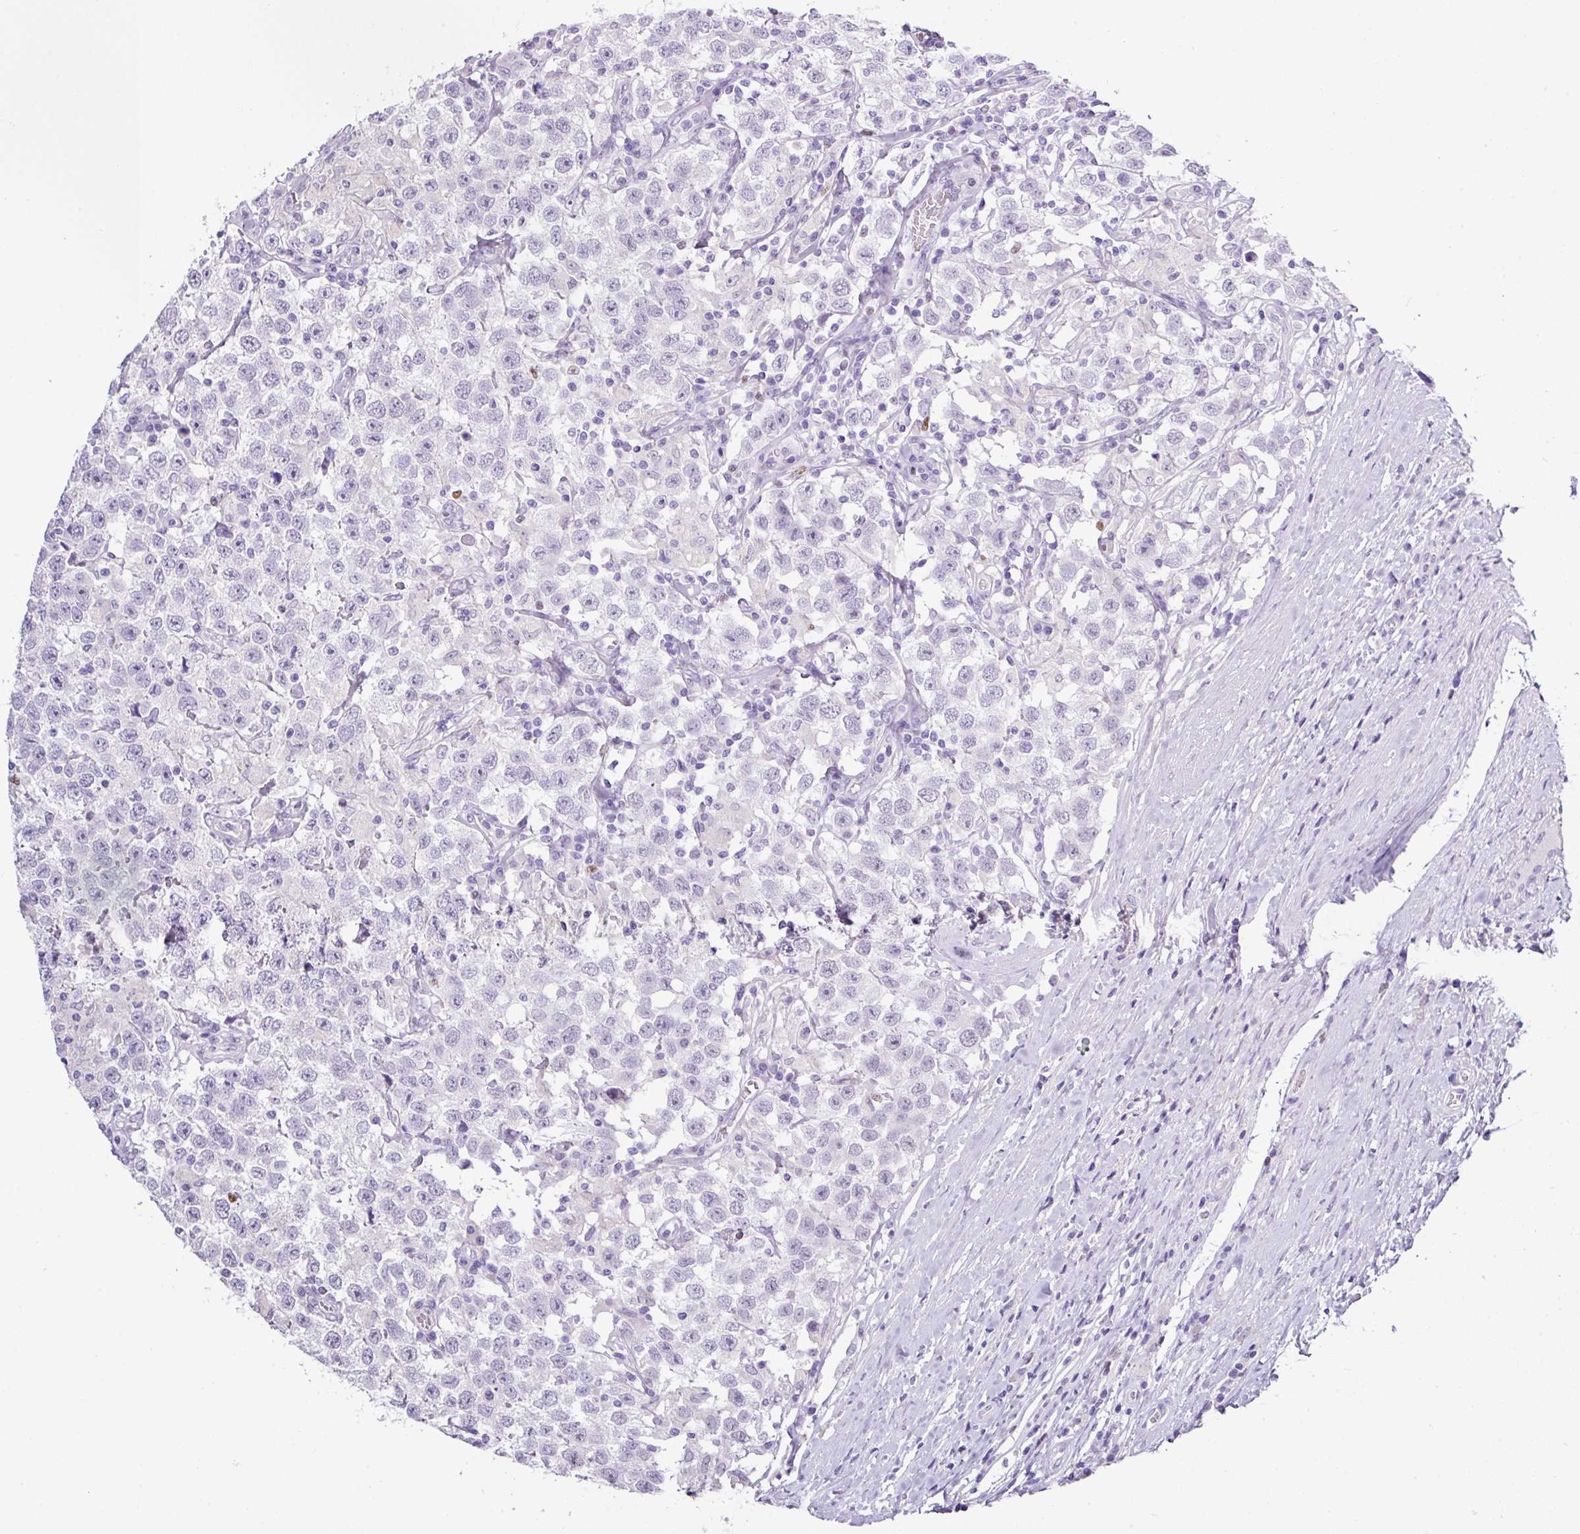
{"staining": {"intensity": "negative", "quantity": "none", "location": "none"}, "tissue": "testis cancer", "cell_type": "Tumor cells", "image_type": "cancer", "snomed": [{"axis": "morphology", "description": "Seminoma, NOS"}, {"axis": "topography", "description": "Testis"}], "caption": "Immunohistochemistry histopathology image of neoplastic tissue: testis seminoma stained with DAB demonstrates no significant protein staining in tumor cells. (Stains: DAB (3,3'-diaminobenzidine) IHC with hematoxylin counter stain, Microscopy: brightfield microscopy at high magnification).", "gene": "BCL11A", "patient": {"sex": "male", "age": 41}}